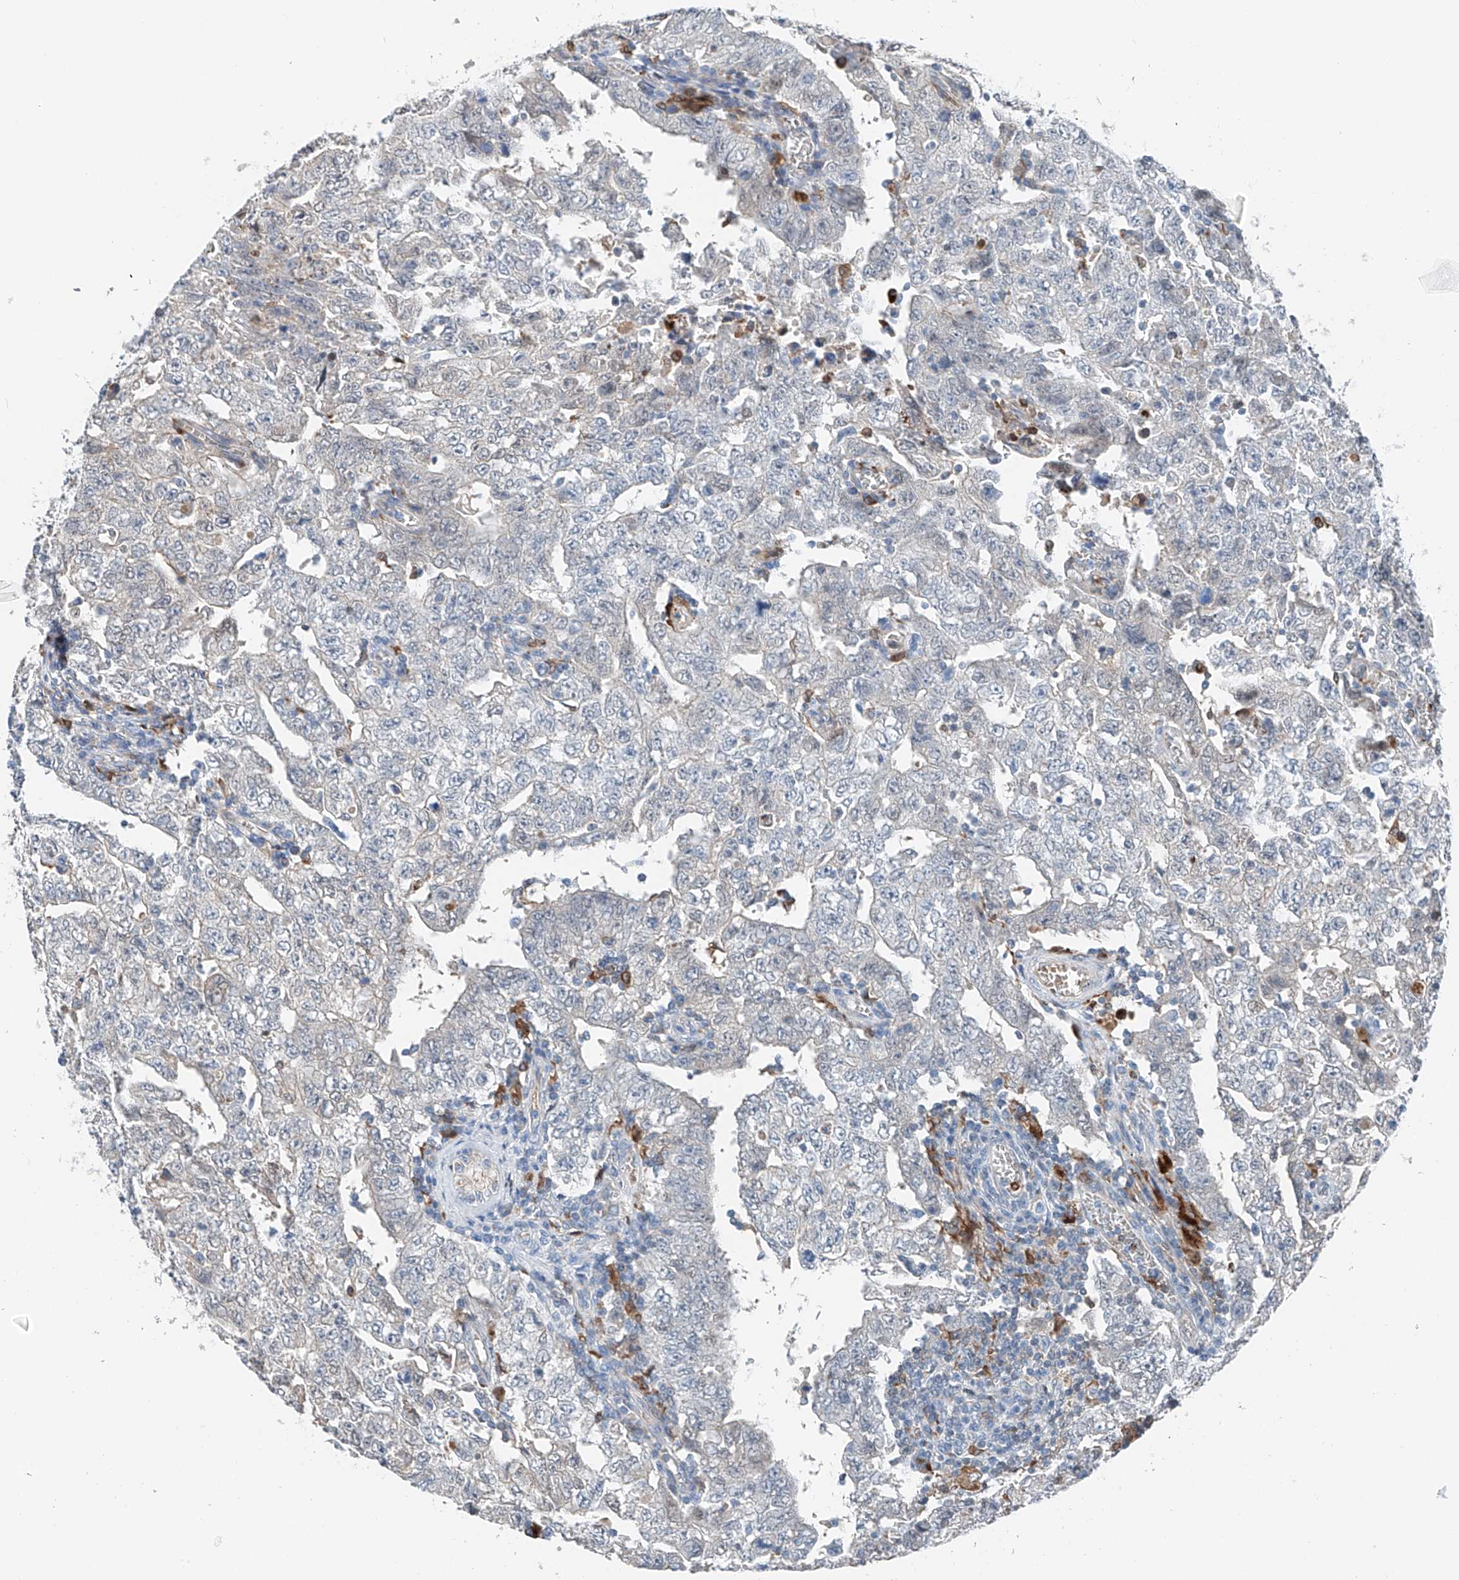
{"staining": {"intensity": "negative", "quantity": "none", "location": "none"}, "tissue": "testis cancer", "cell_type": "Tumor cells", "image_type": "cancer", "snomed": [{"axis": "morphology", "description": "Carcinoma, Embryonal, NOS"}, {"axis": "topography", "description": "Testis"}], "caption": "Immunohistochemistry (IHC) histopathology image of neoplastic tissue: testis cancer stained with DAB (3,3'-diaminobenzidine) reveals no significant protein positivity in tumor cells. (IHC, brightfield microscopy, high magnification).", "gene": "TBXAS1", "patient": {"sex": "male", "age": 26}}